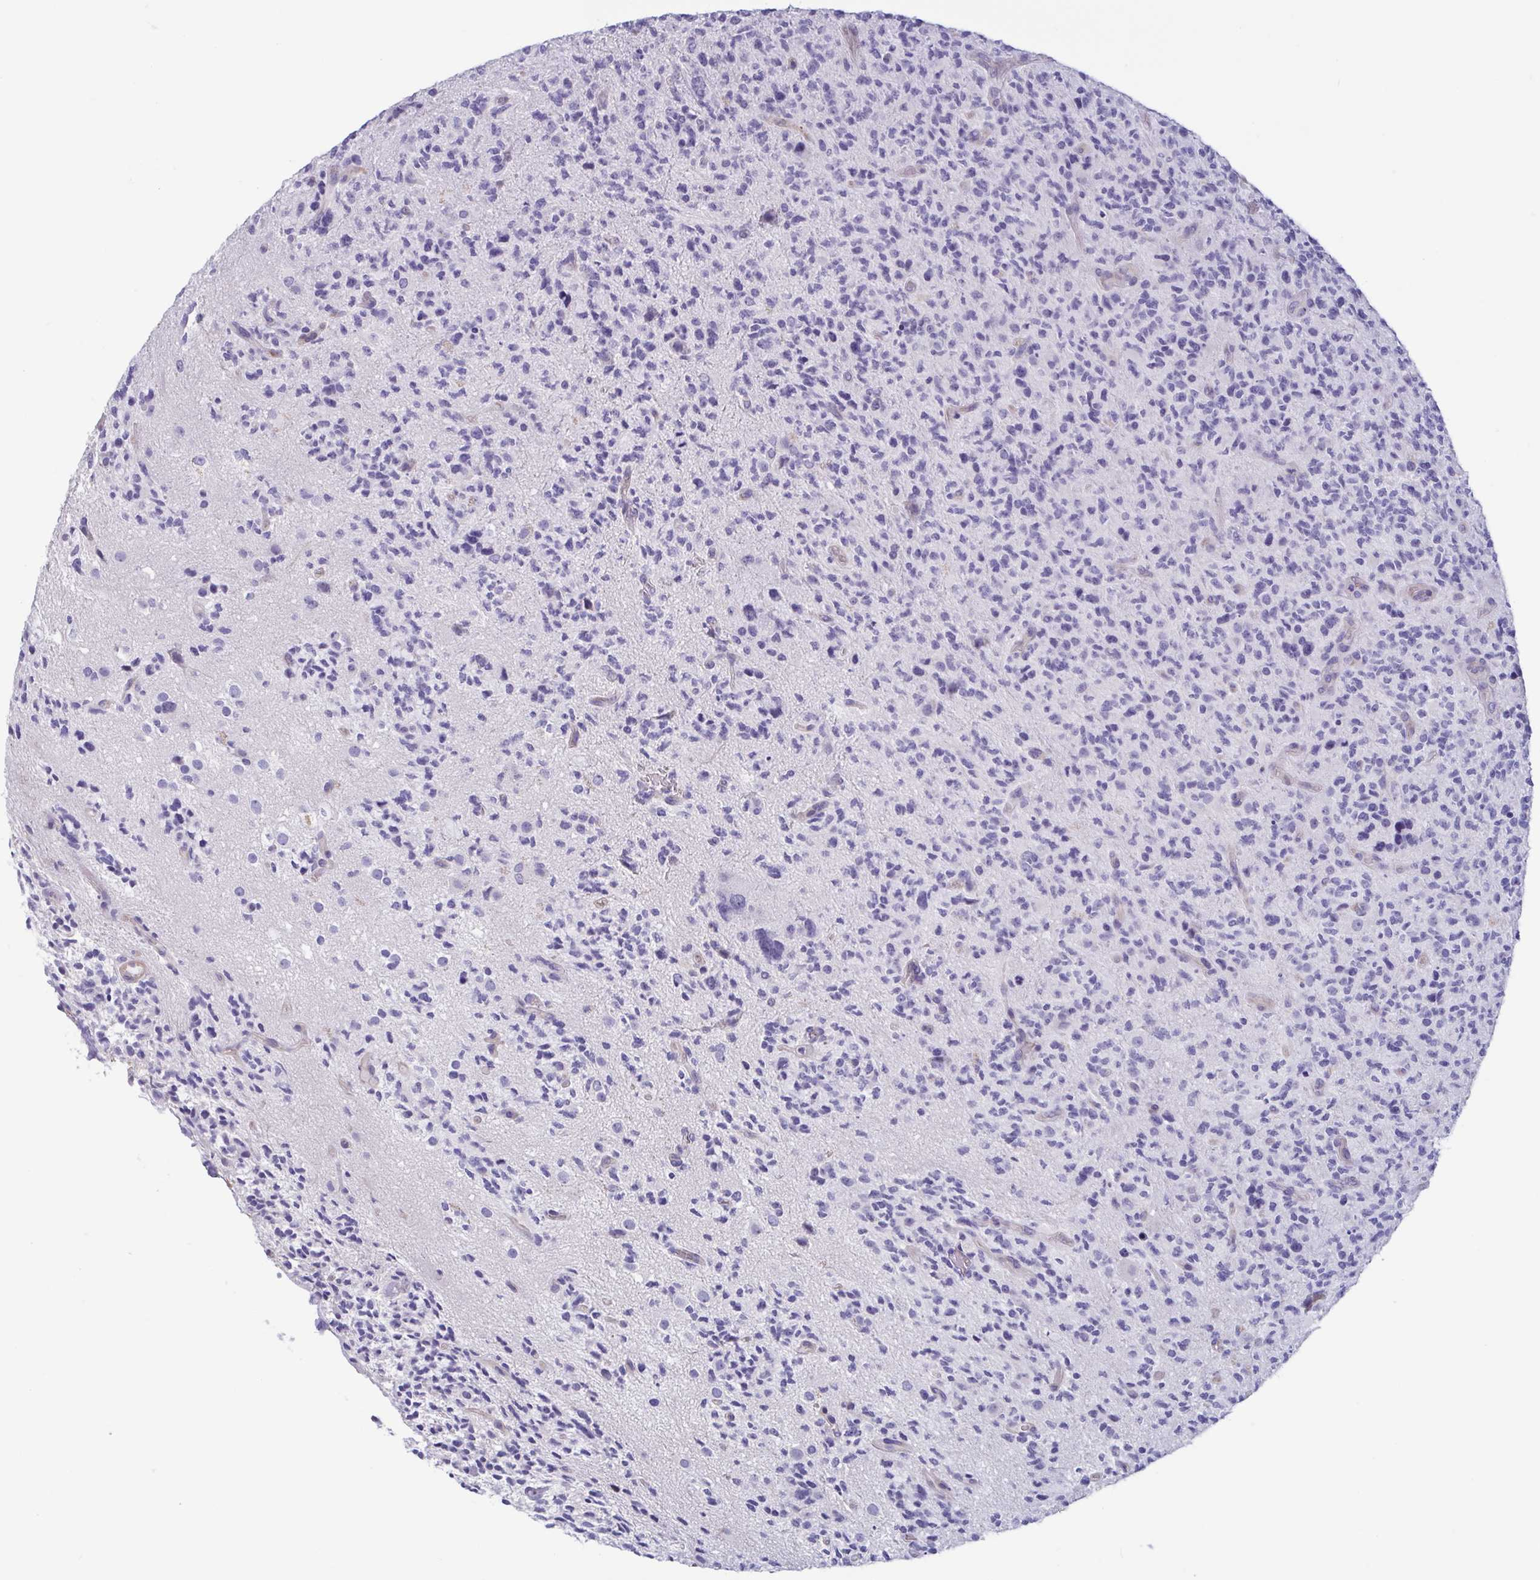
{"staining": {"intensity": "negative", "quantity": "none", "location": "none"}, "tissue": "glioma", "cell_type": "Tumor cells", "image_type": "cancer", "snomed": [{"axis": "morphology", "description": "Glioma, malignant, High grade"}, {"axis": "topography", "description": "Brain"}], "caption": "Immunohistochemistry (IHC) of malignant high-grade glioma exhibits no staining in tumor cells.", "gene": "MORC4", "patient": {"sex": "female", "age": 71}}